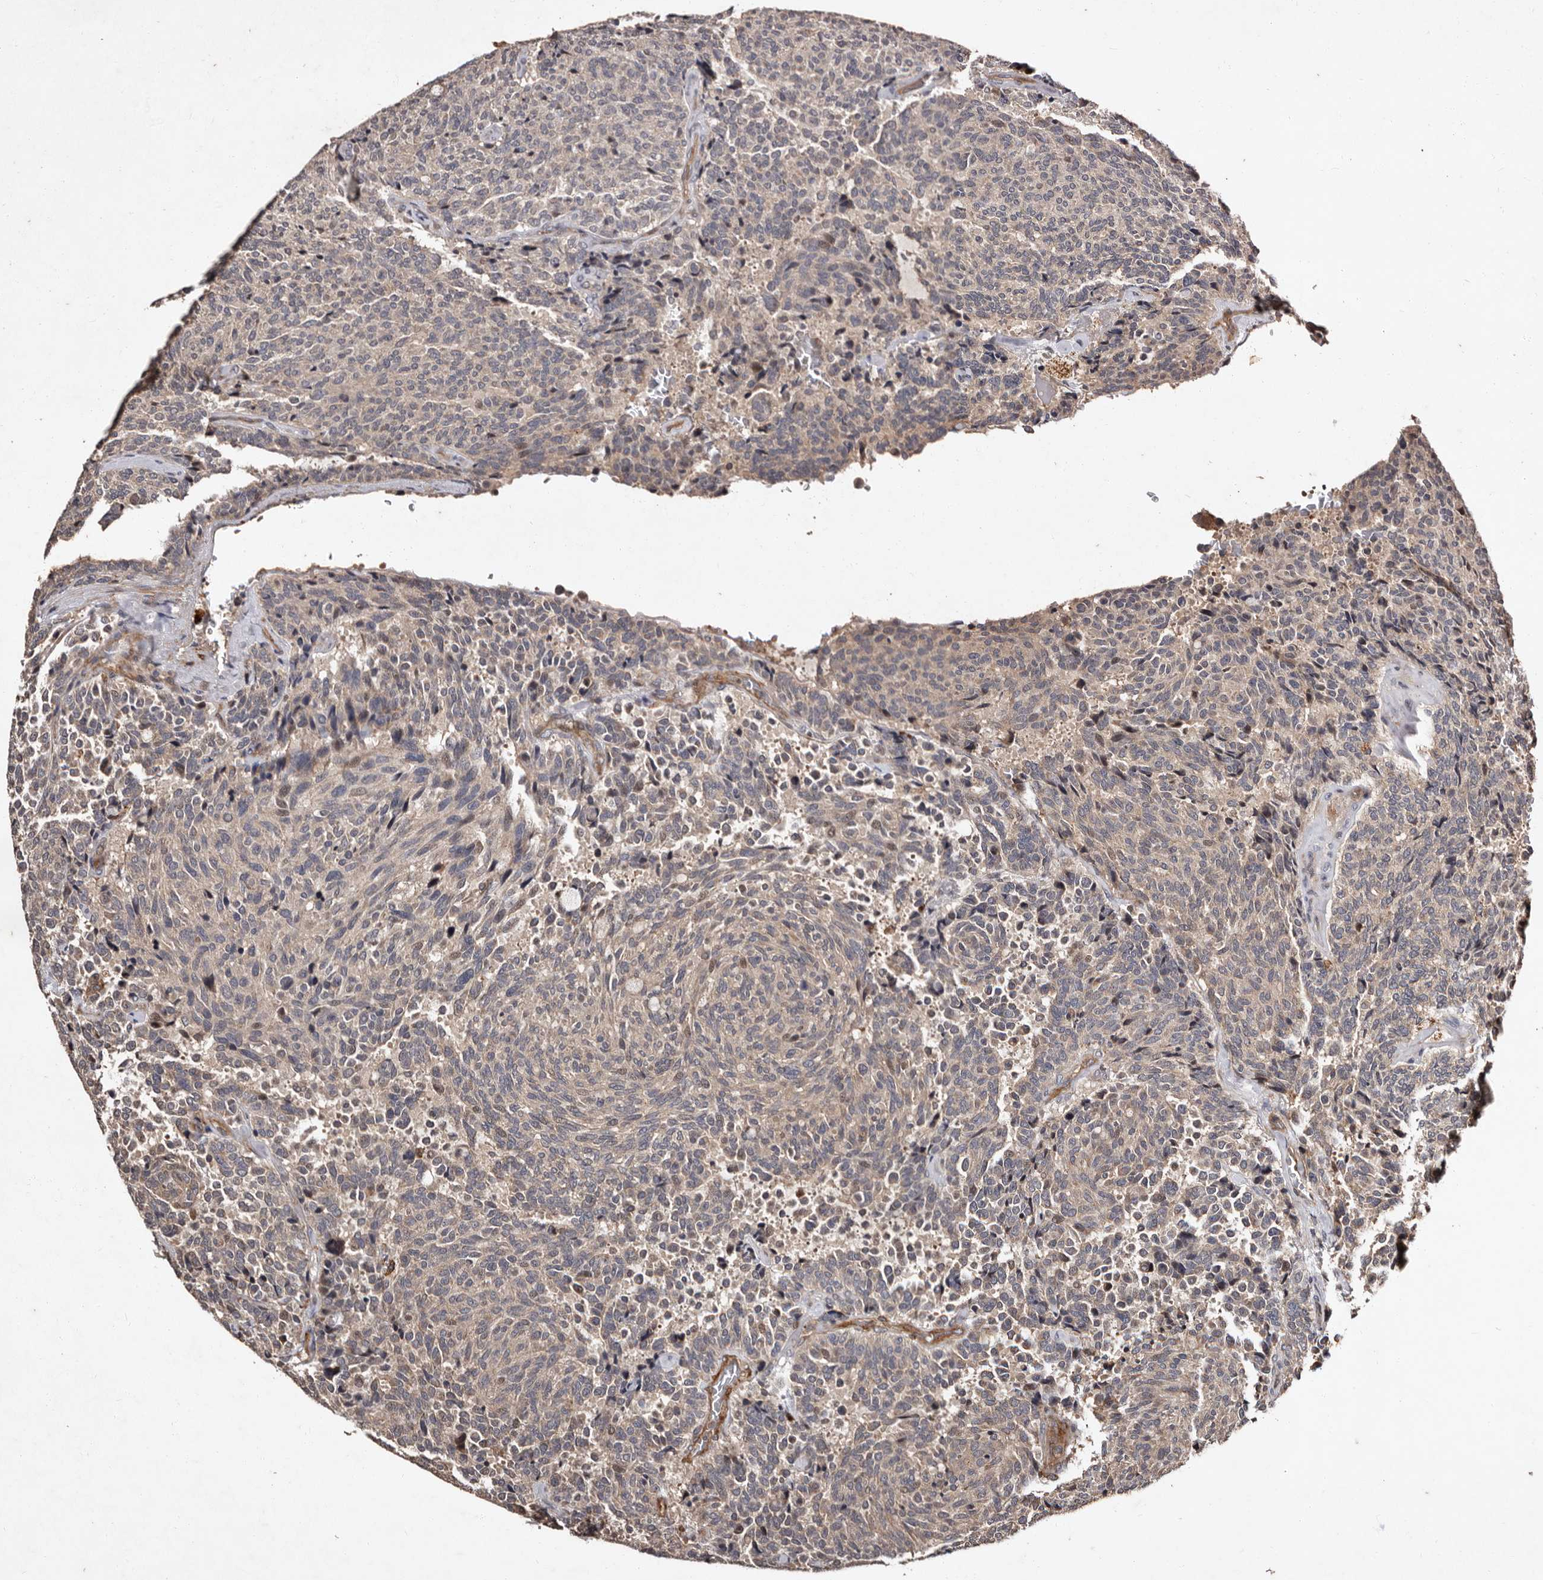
{"staining": {"intensity": "negative", "quantity": "none", "location": "none"}, "tissue": "carcinoid", "cell_type": "Tumor cells", "image_type": "cancer", "snomed": [{"axis": "morphology", "description": "Carcinoid, malignant, NOS"}, {"axis": "topography", "description": "Pancreas"}], "caption": "Carcinoid was stained to show a protein in brown. There is no significant positivity in tumor cells. (DAB IHC visualized using brightfield microscopy, high magnification).", "gene": "PRKD3", "patient": {"sex": "female", "age": 54}}